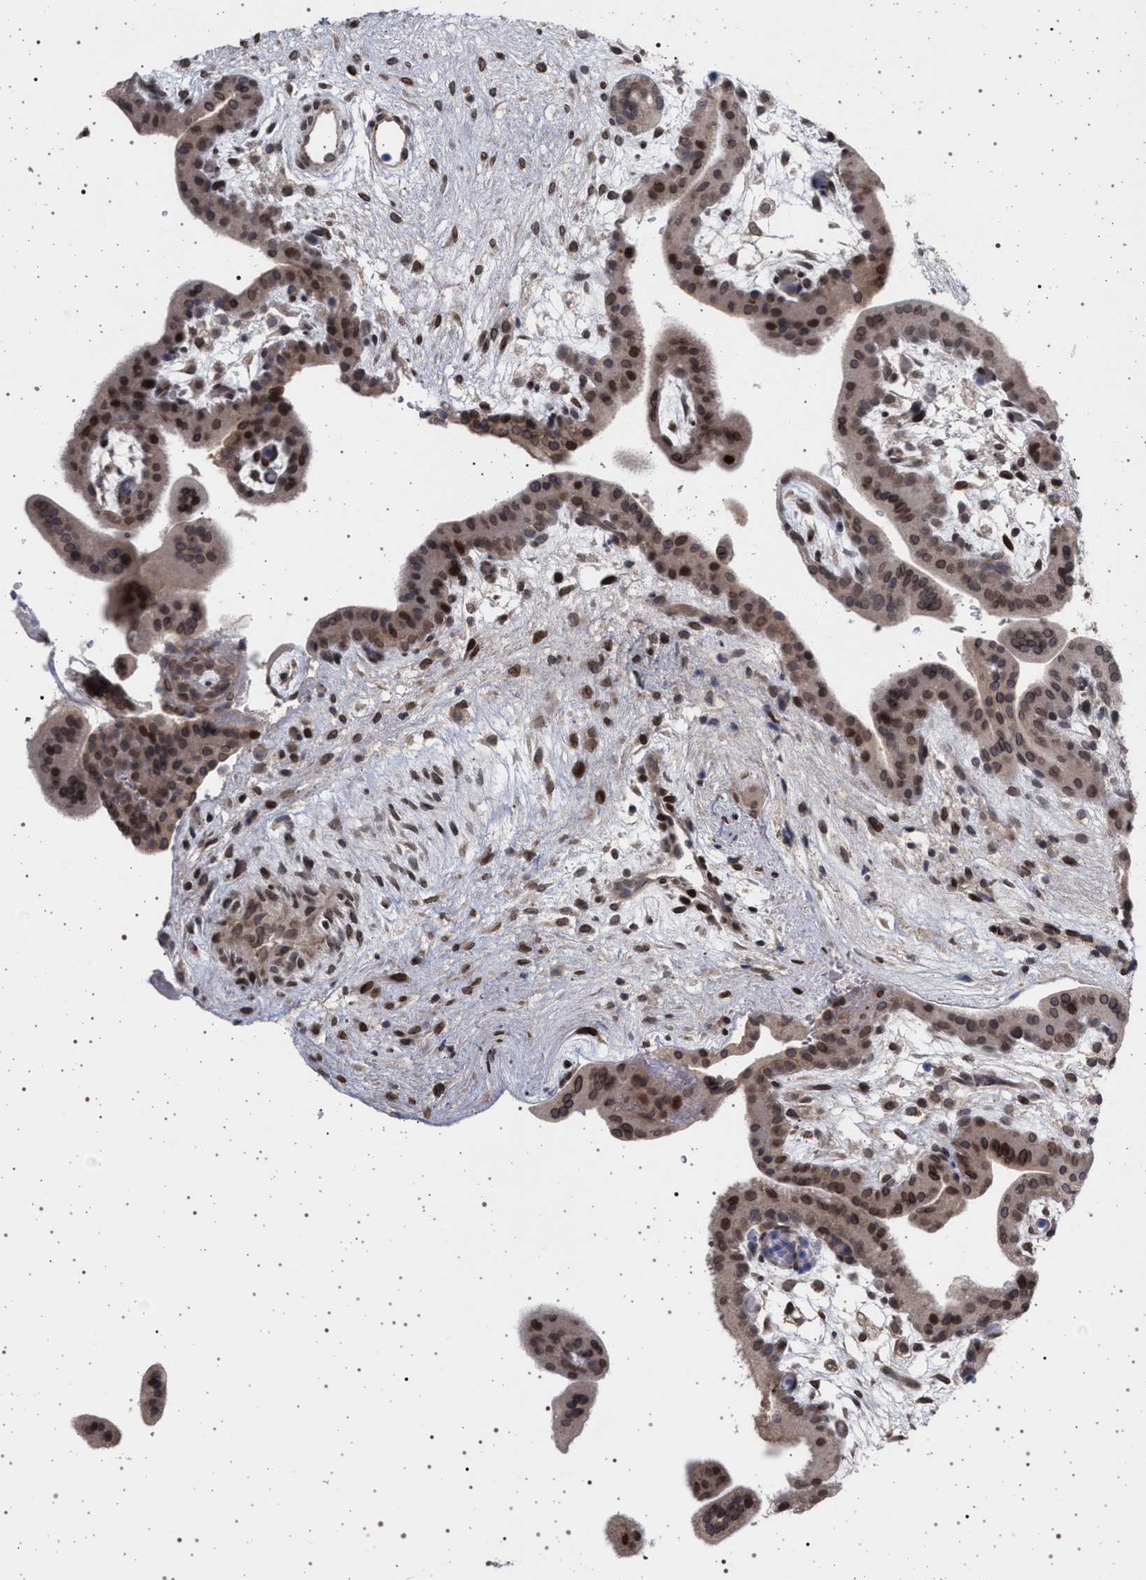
{"staining": {"intensity": "strong", "quantity": ">75%", "location": "cytoplasmic/membranous,nuclear"}, "tissue": "placenta", "cell_type": "Decidual cells", "image_type": "normal", "snomed": [{"axis": "morphology", "description": "Normal tissue, NOS"}, {"axis": "topography", "description": "Placenta"}], "caption": "Protein staining displays strong cytoplasmic/membranous,nuclear staining in about >75% of decidual cells in normal placenta.", "gene": "ING2", "patient": {"sex": "female", "age": 35}}